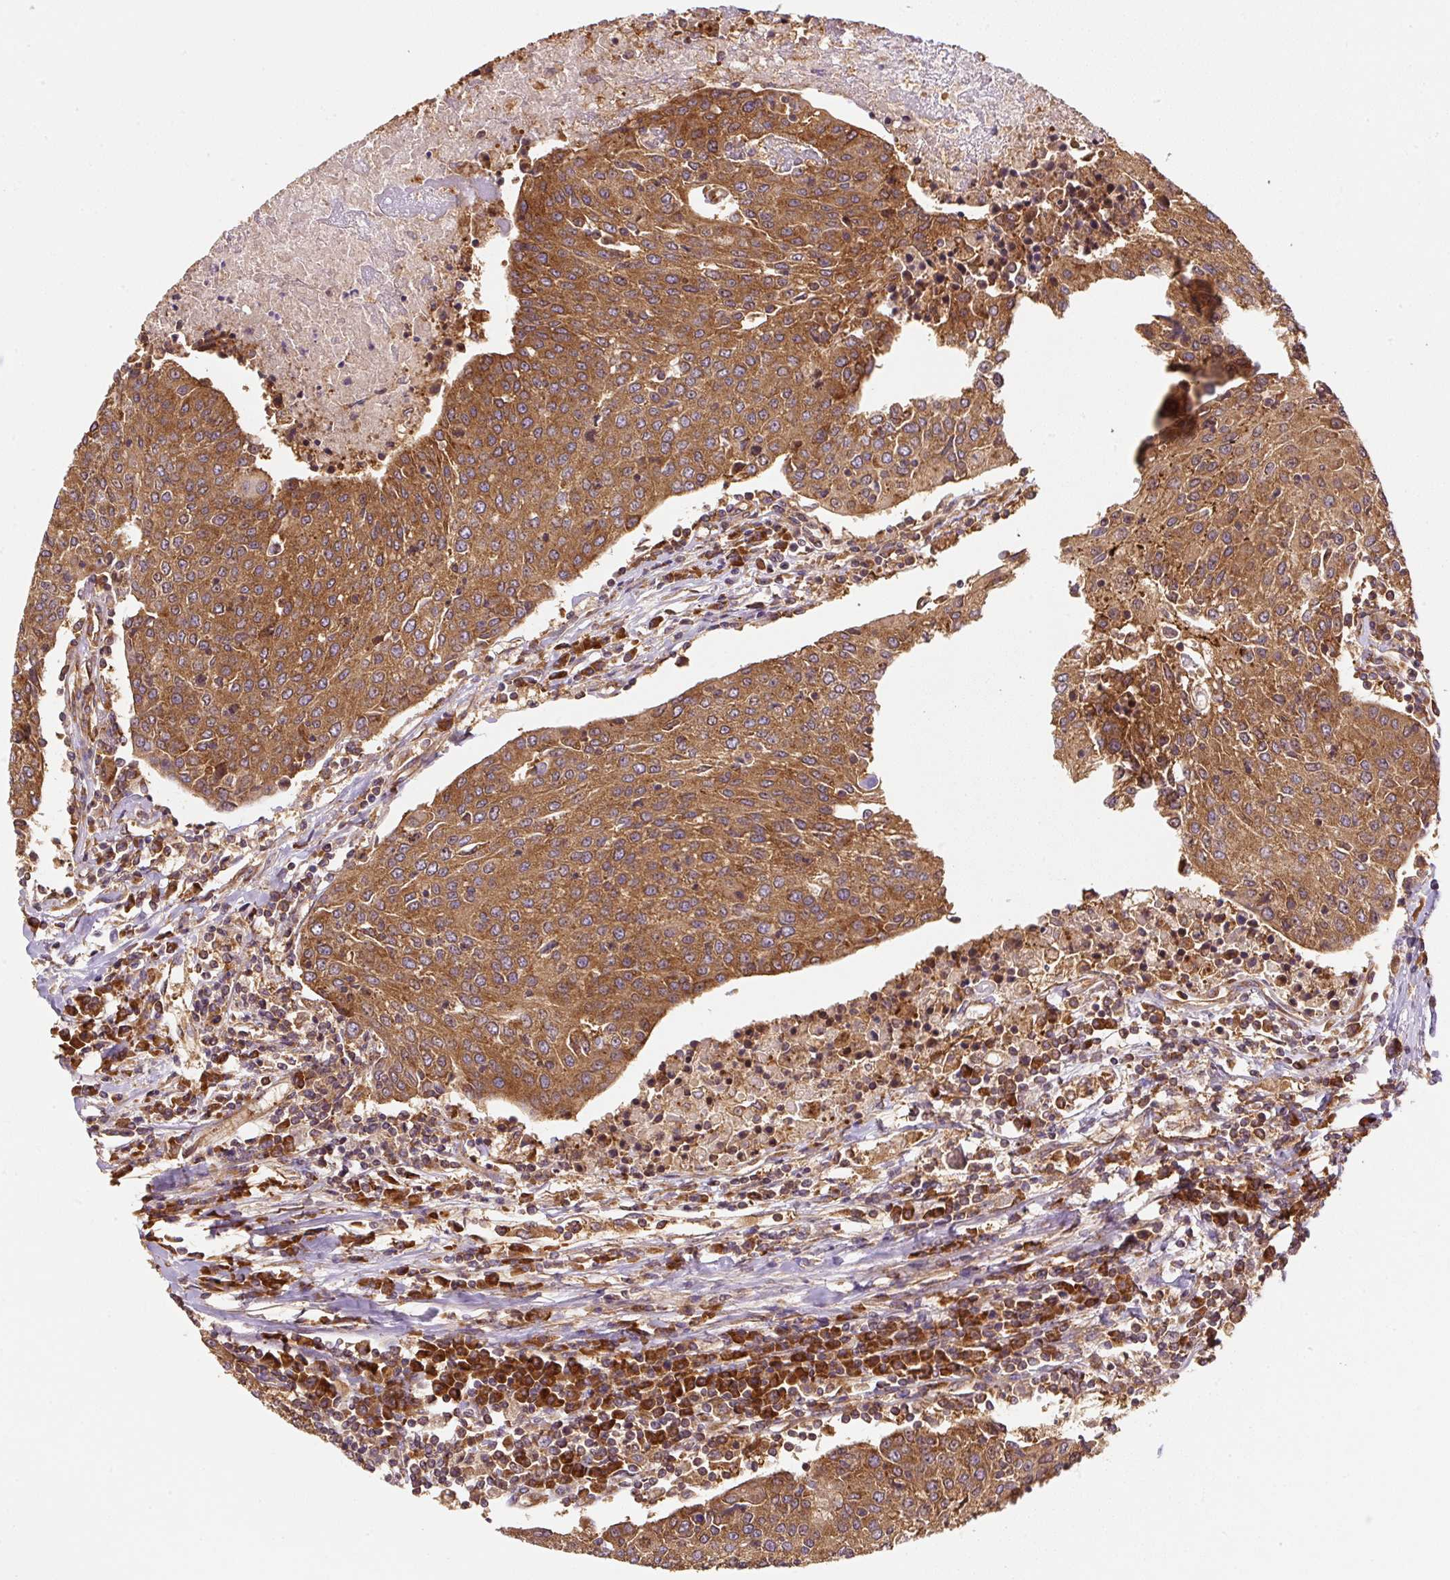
{"staining": {"intensity": "strong", "quantity": ">75%", "location": "cytoplasmic/membranous"}, "tissue": "urothelial cancer", "cell_type": "Tumor cells", "image_type": "cancer", "snomed": [{"axis": "morphology", "description": "Urothelial carcinoma, High grade"}, {"axis": "topography", "description": "Urinary bladder"}], "caption": "This photomicrograph displays IHC staining of human urothelial cancer, with high strong cytoplasmic/membranous positivity in approximately >75% of tumor cells.", "gene": "EIF2S2", "patient": {"sex": "female", "age": 85}}